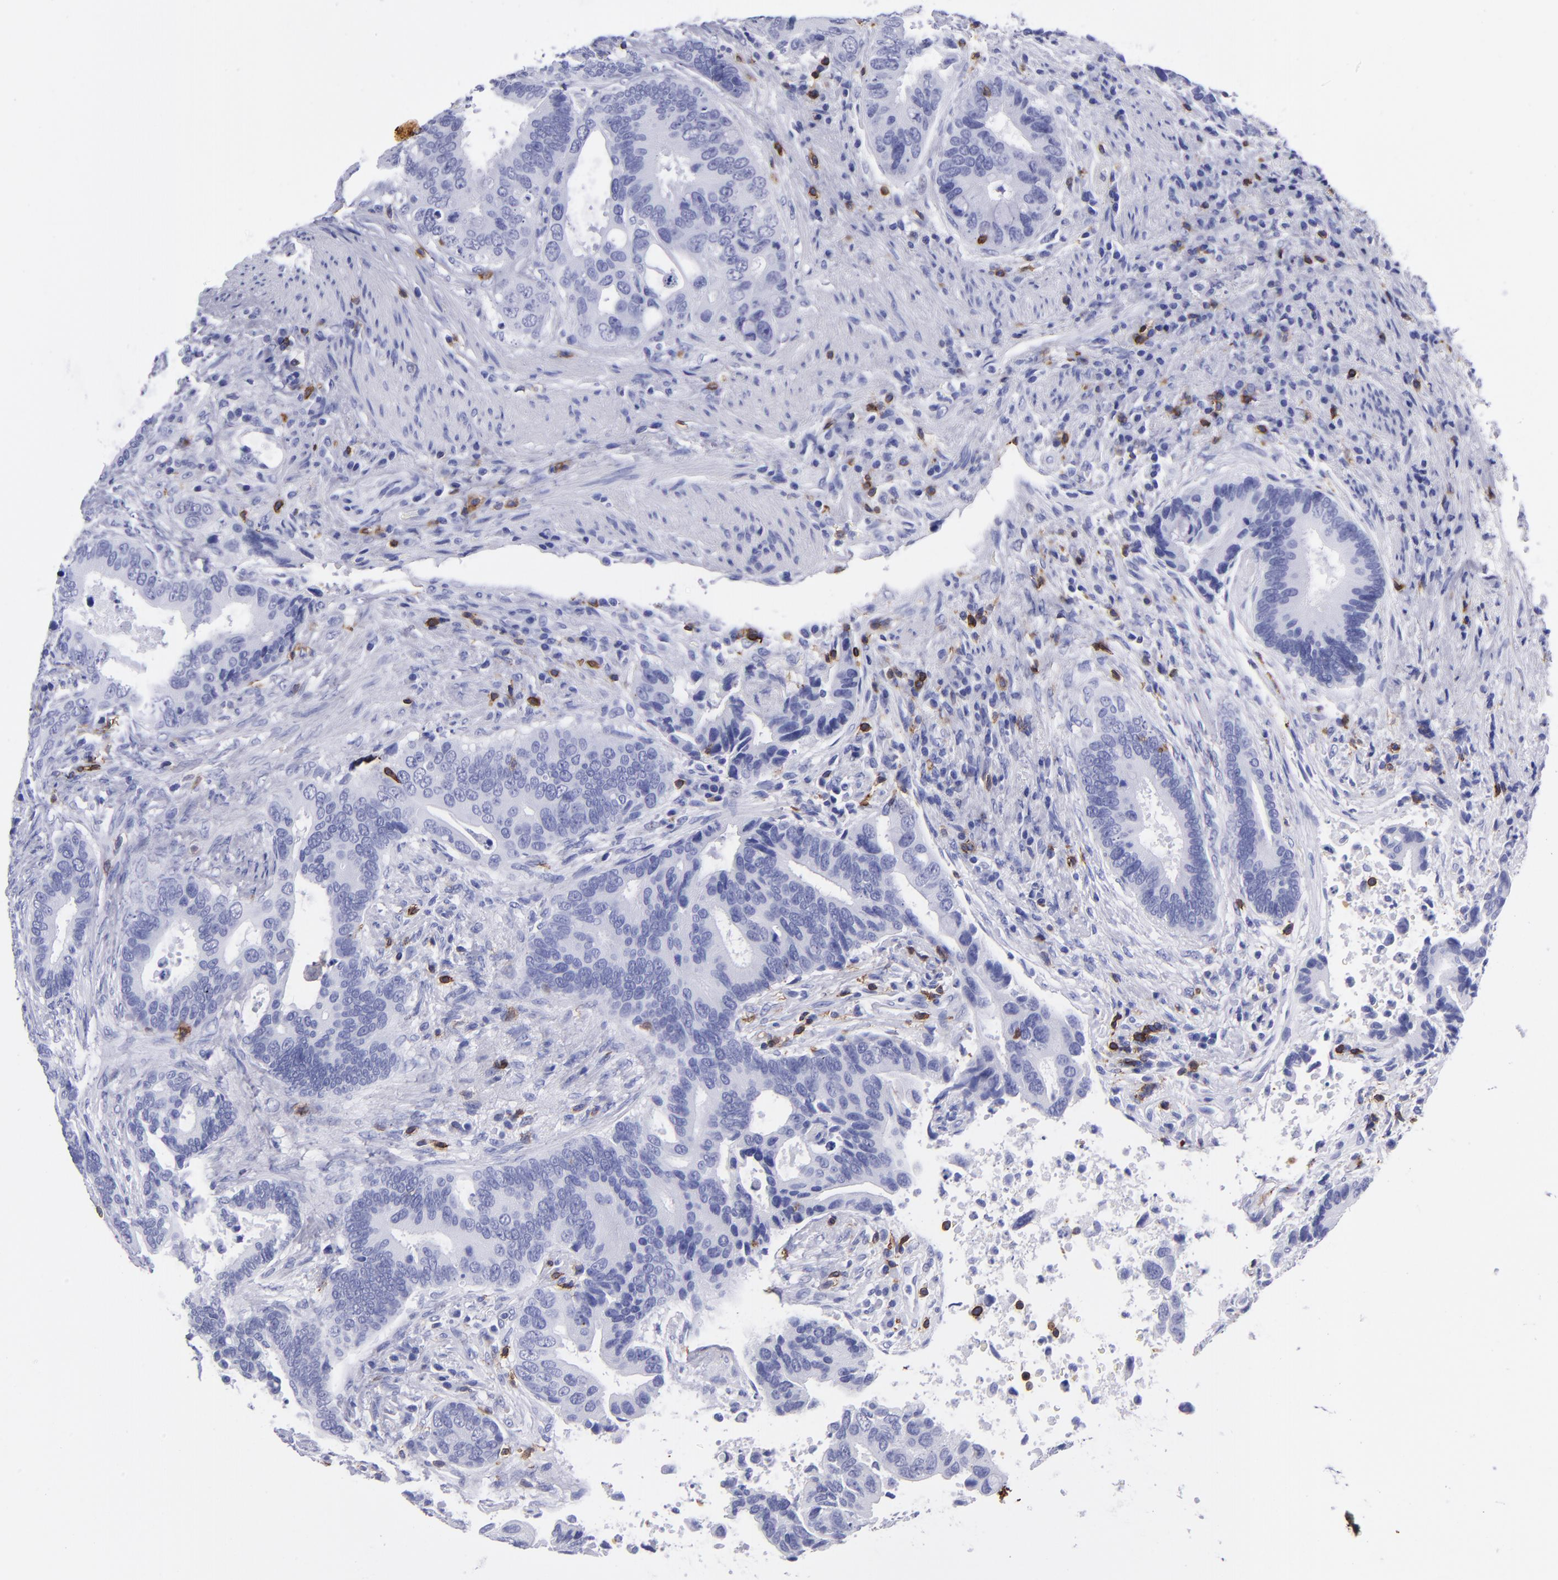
{"staining": {"intensity": "negative", "quantity": "none", "location": "none"}, "tissue": "colorectal cancer", "cell_type": "Tumor cells", "image_type": "cancer", "snomed": [{"axis": "morphology", "description": "Adenocarcinoma, NOS"}, {"axis": "topography", "description": "Rectum"}], "caption": "Photomicrograph shows no significant protein positivity in tumor cells of colorectal adenocarcinoma.", "gene": "CD6", "patient": {"sex": "female", "age": 67}}